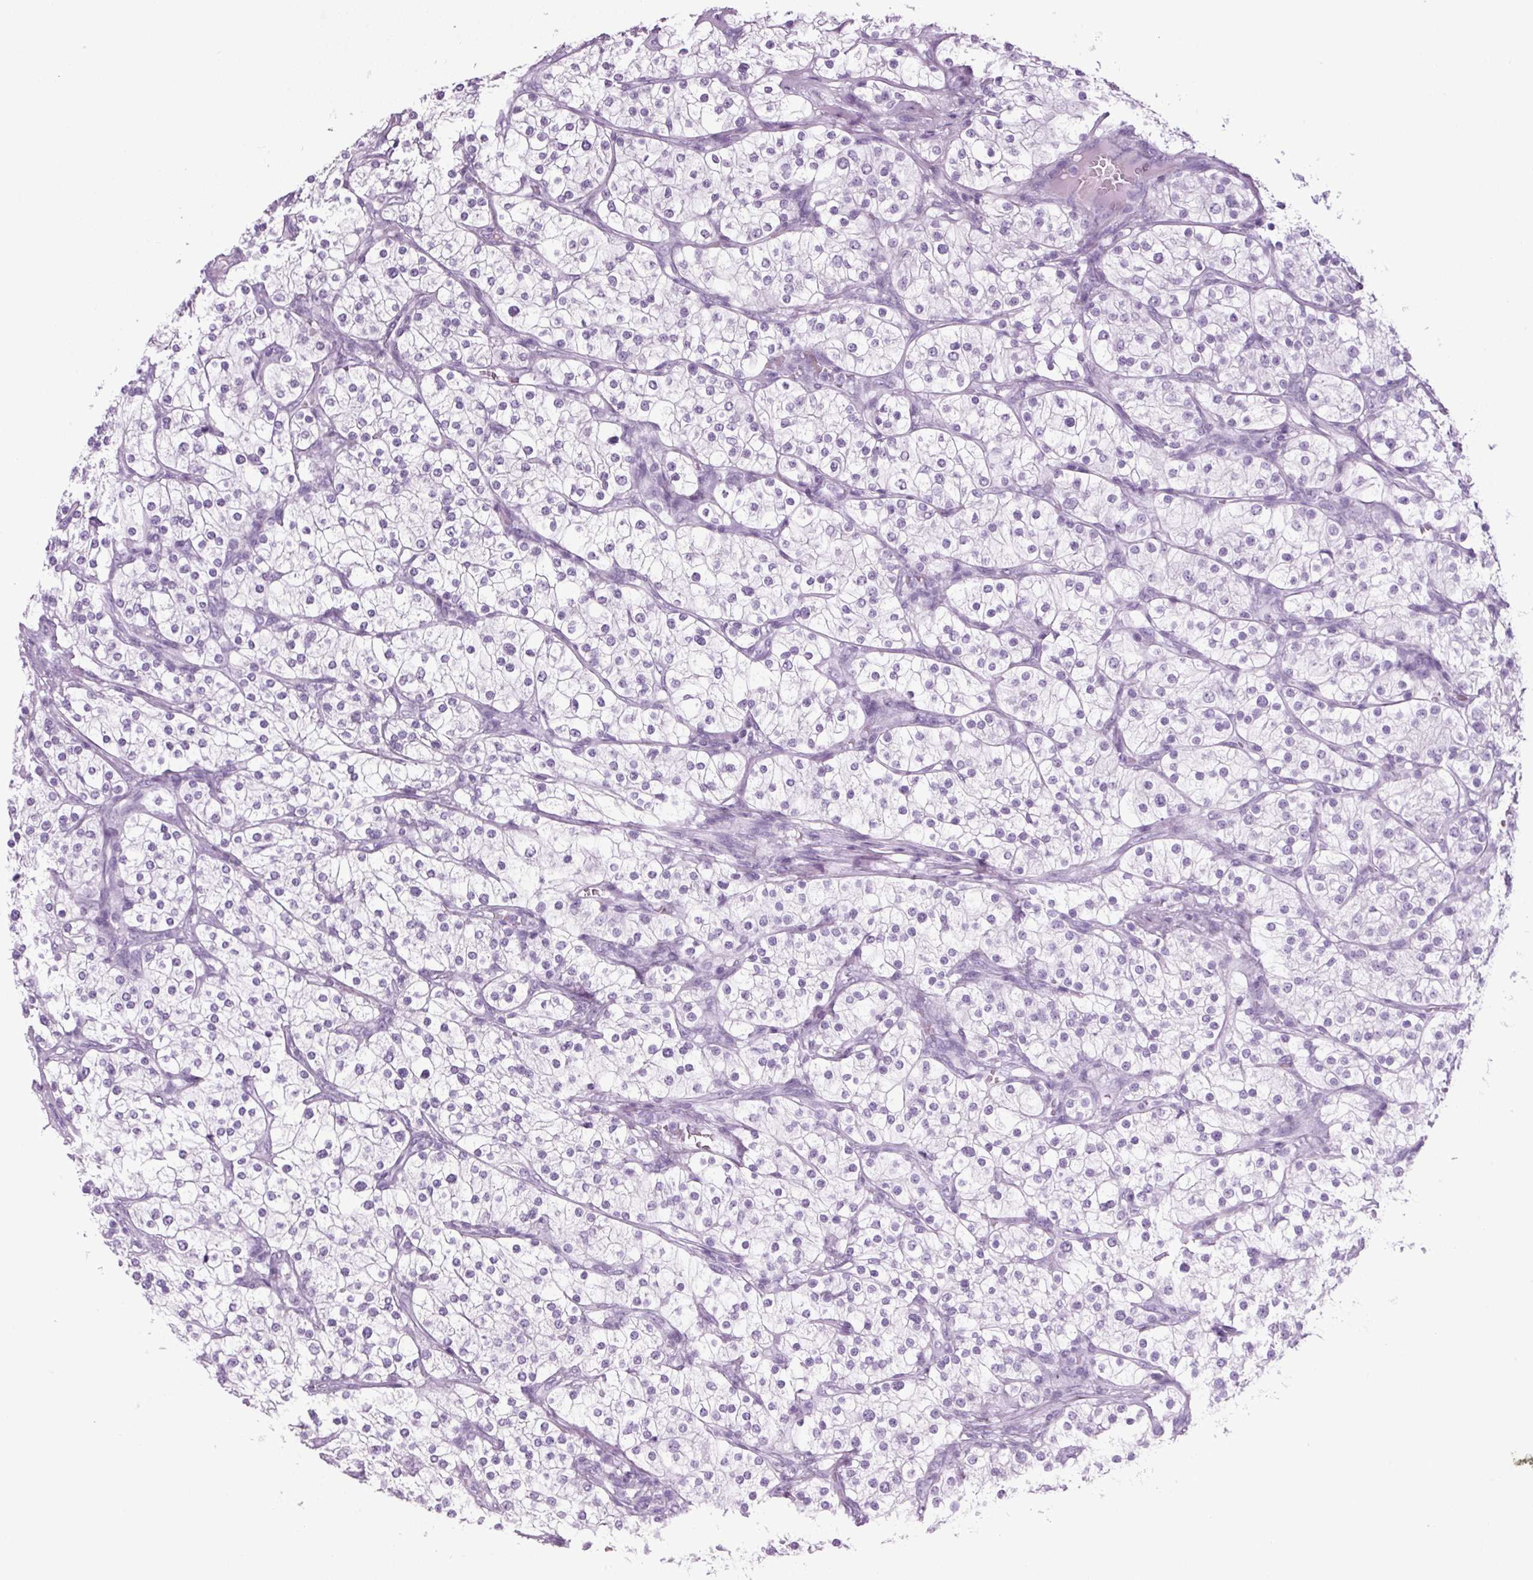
{"staining": {"intensity": "negative", "quantity": "none", "location": "none"}, "tissue": "renal cancer", "cell_type": "Tumor cells", "image_type": "cancer", "snomed": [{"axis": "morphology", "description": "Adenocarcinoma, NOS"}, {"axis": "topography", "description": "Kidney"}], "caption": "Immunohistochemistry (IHC) micrograph of neoplastic tissue: human renal adenocarcinoma stained with DAB shows no significant protein expression in tumor cells.", "gene": "PPP1R1A", "patient": {"sex": "male", "age": 80}}